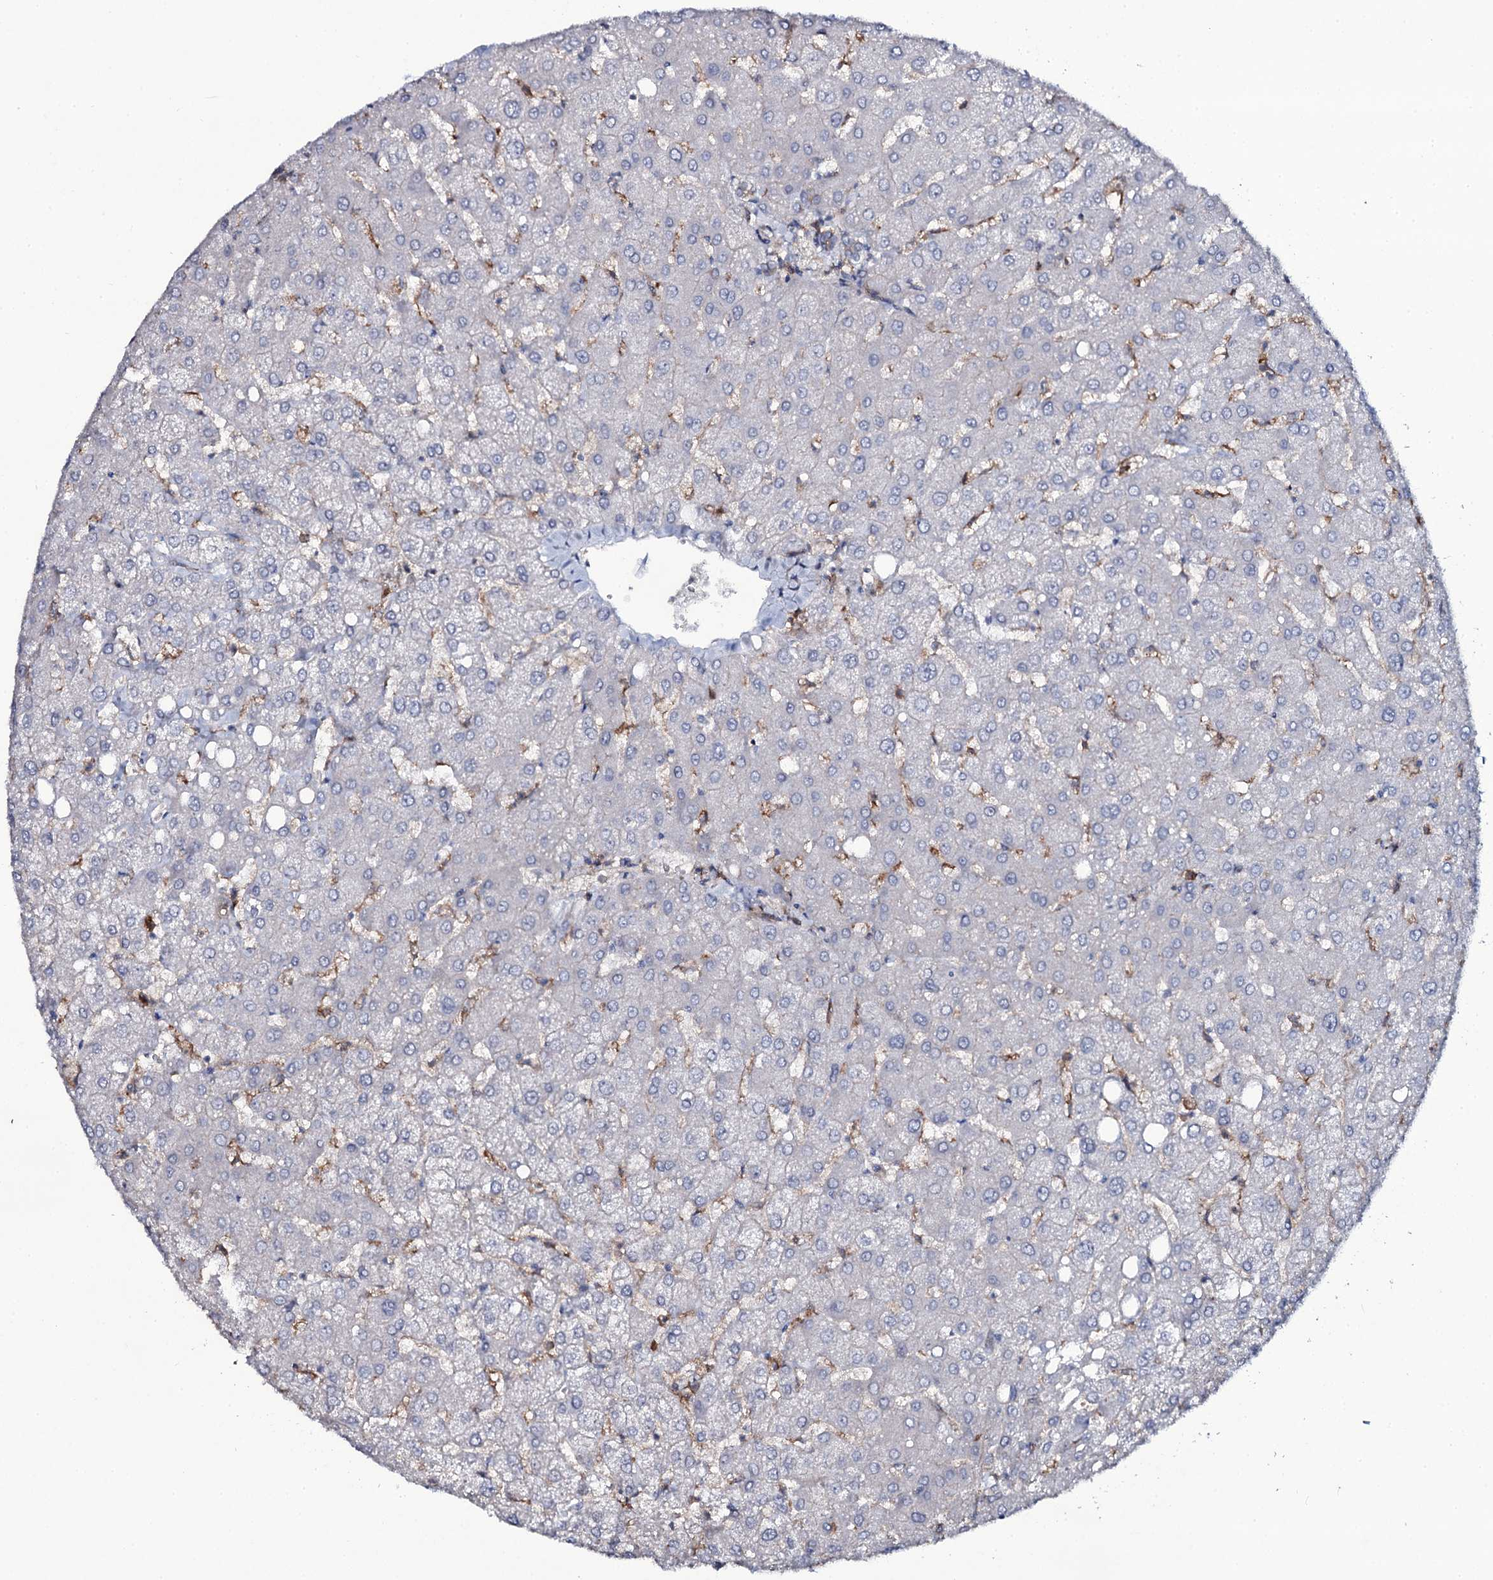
{"staining": {"intensity": "weak", "quantity": ">75%", "location": "cytoplasmic/membranous"}, "tissue": "liver", "cell_type": "Cholangiocytes", "image_type": "normal", "snomed": [{"axis": "morphology", "description": "Normal tissue, NOS"}, {"axis": "topography", "description": "Liver"}], "caption": "IHC image of normal liver: liver stained using IHC exhibits low levels of weak protein expression localized specifically in the cytoplasmic/membranous of cholangiocytes, appearing as a cytoplasmic/membranous brown color.", "gene": "SNAP23", "patient": {"sex": "female", "age": 54}}